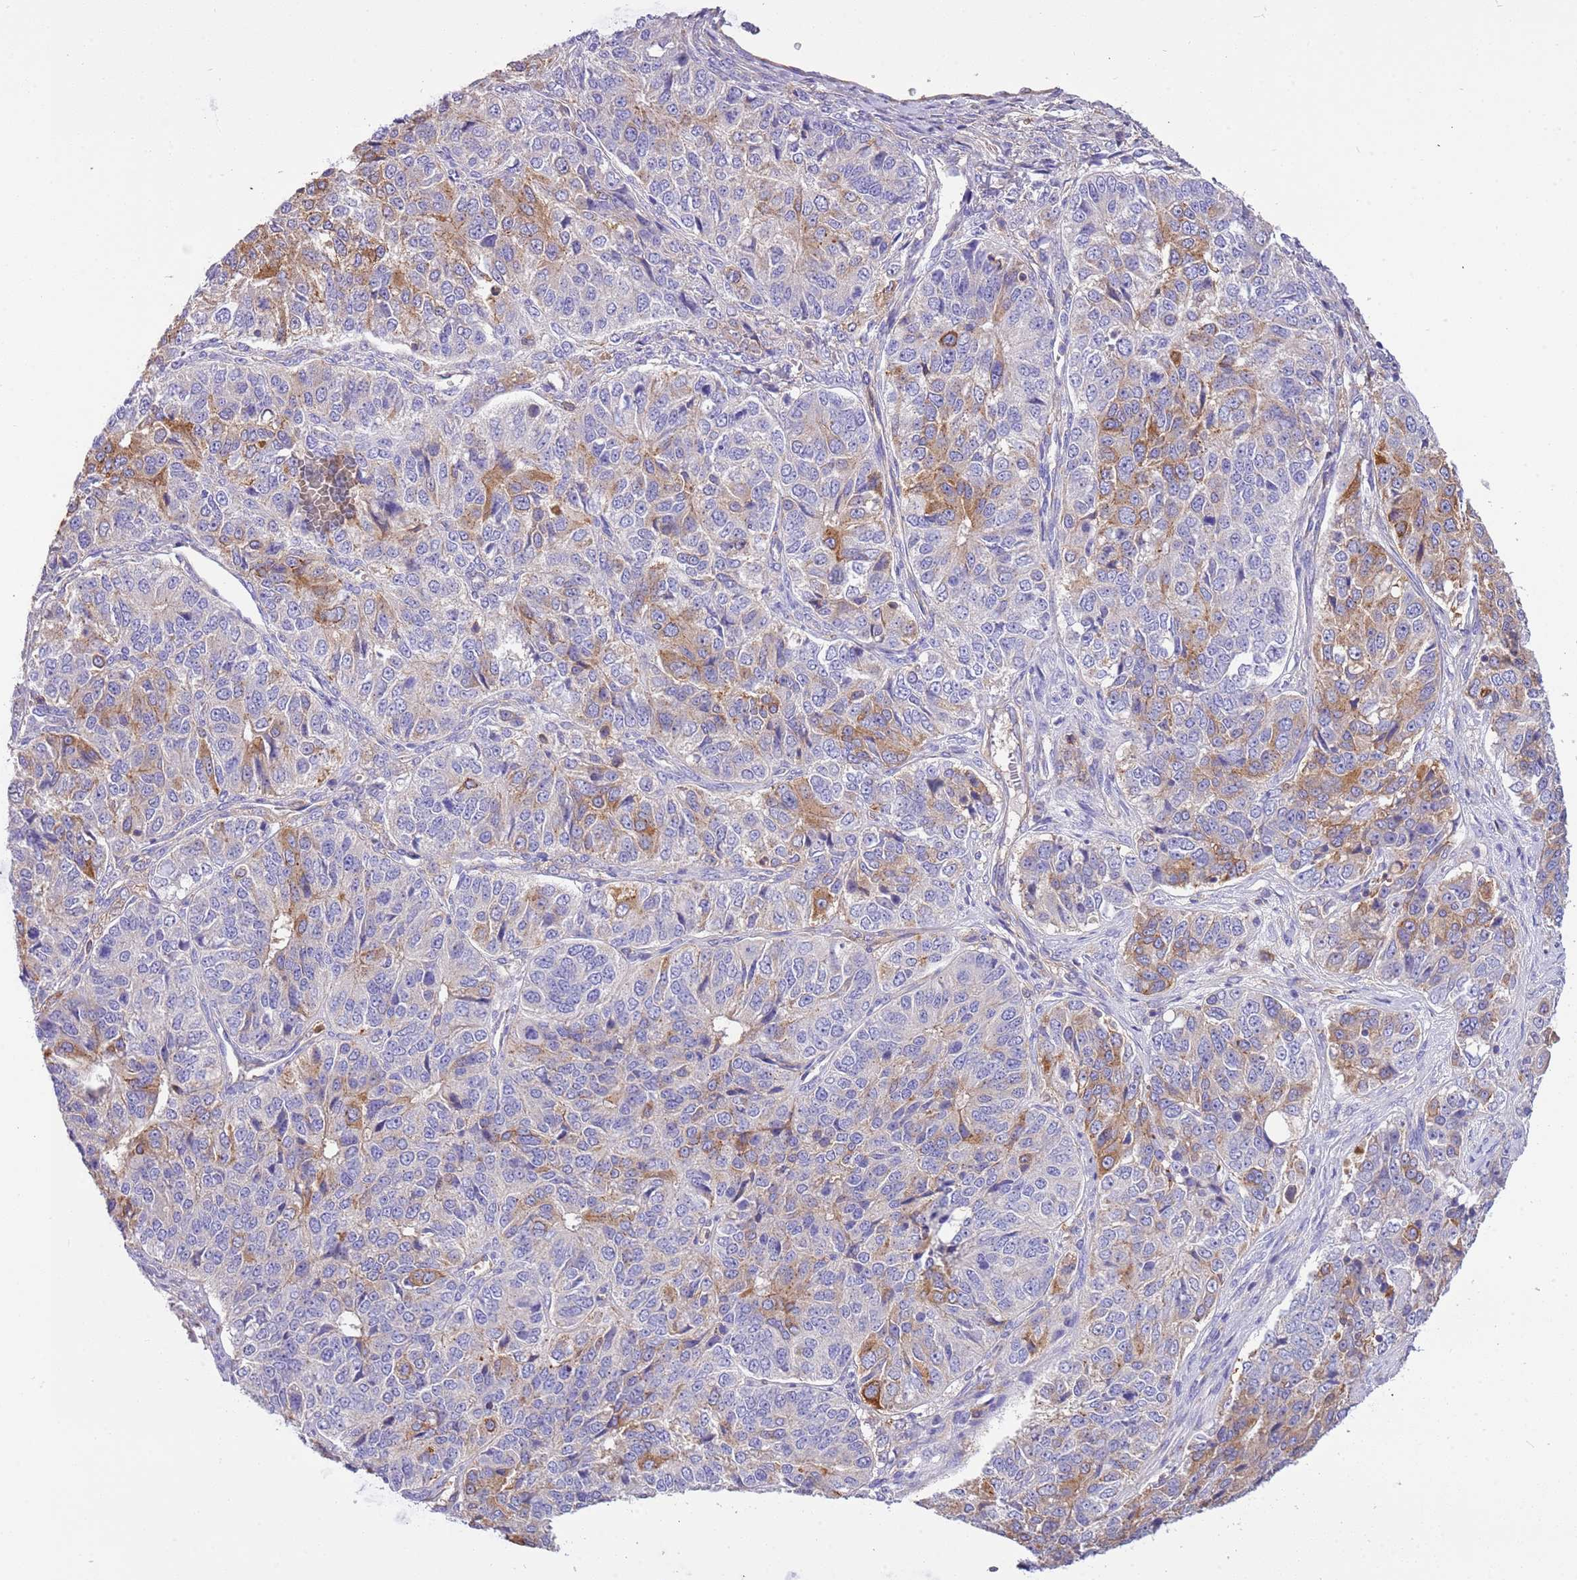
{"staining": {"intensity": "moderate", "quantity": "<25%", "location": "cytoplasmic/membranous"}, "tissue": "ovarian cancer", "cell_type": "Tumor cells", "image_type": "cancer", "snomed": [{"axis": "morphology", "description": "Carcinoma, endometroid"}, {"axis": "topography", "description": "Ovary"}], "caption": "Immunohistochemical staining of ovarian cancer (endometroid carcinoma) demonstrates low levels of moderate cytoplasmic/membranous protein expression in approximately <25% of tumor cells. The protein of interest is shown in brown color, while the nuclei are stained blue.", "gene": "NAALADL1", "patient": {"sex": "female", "age": 51}}